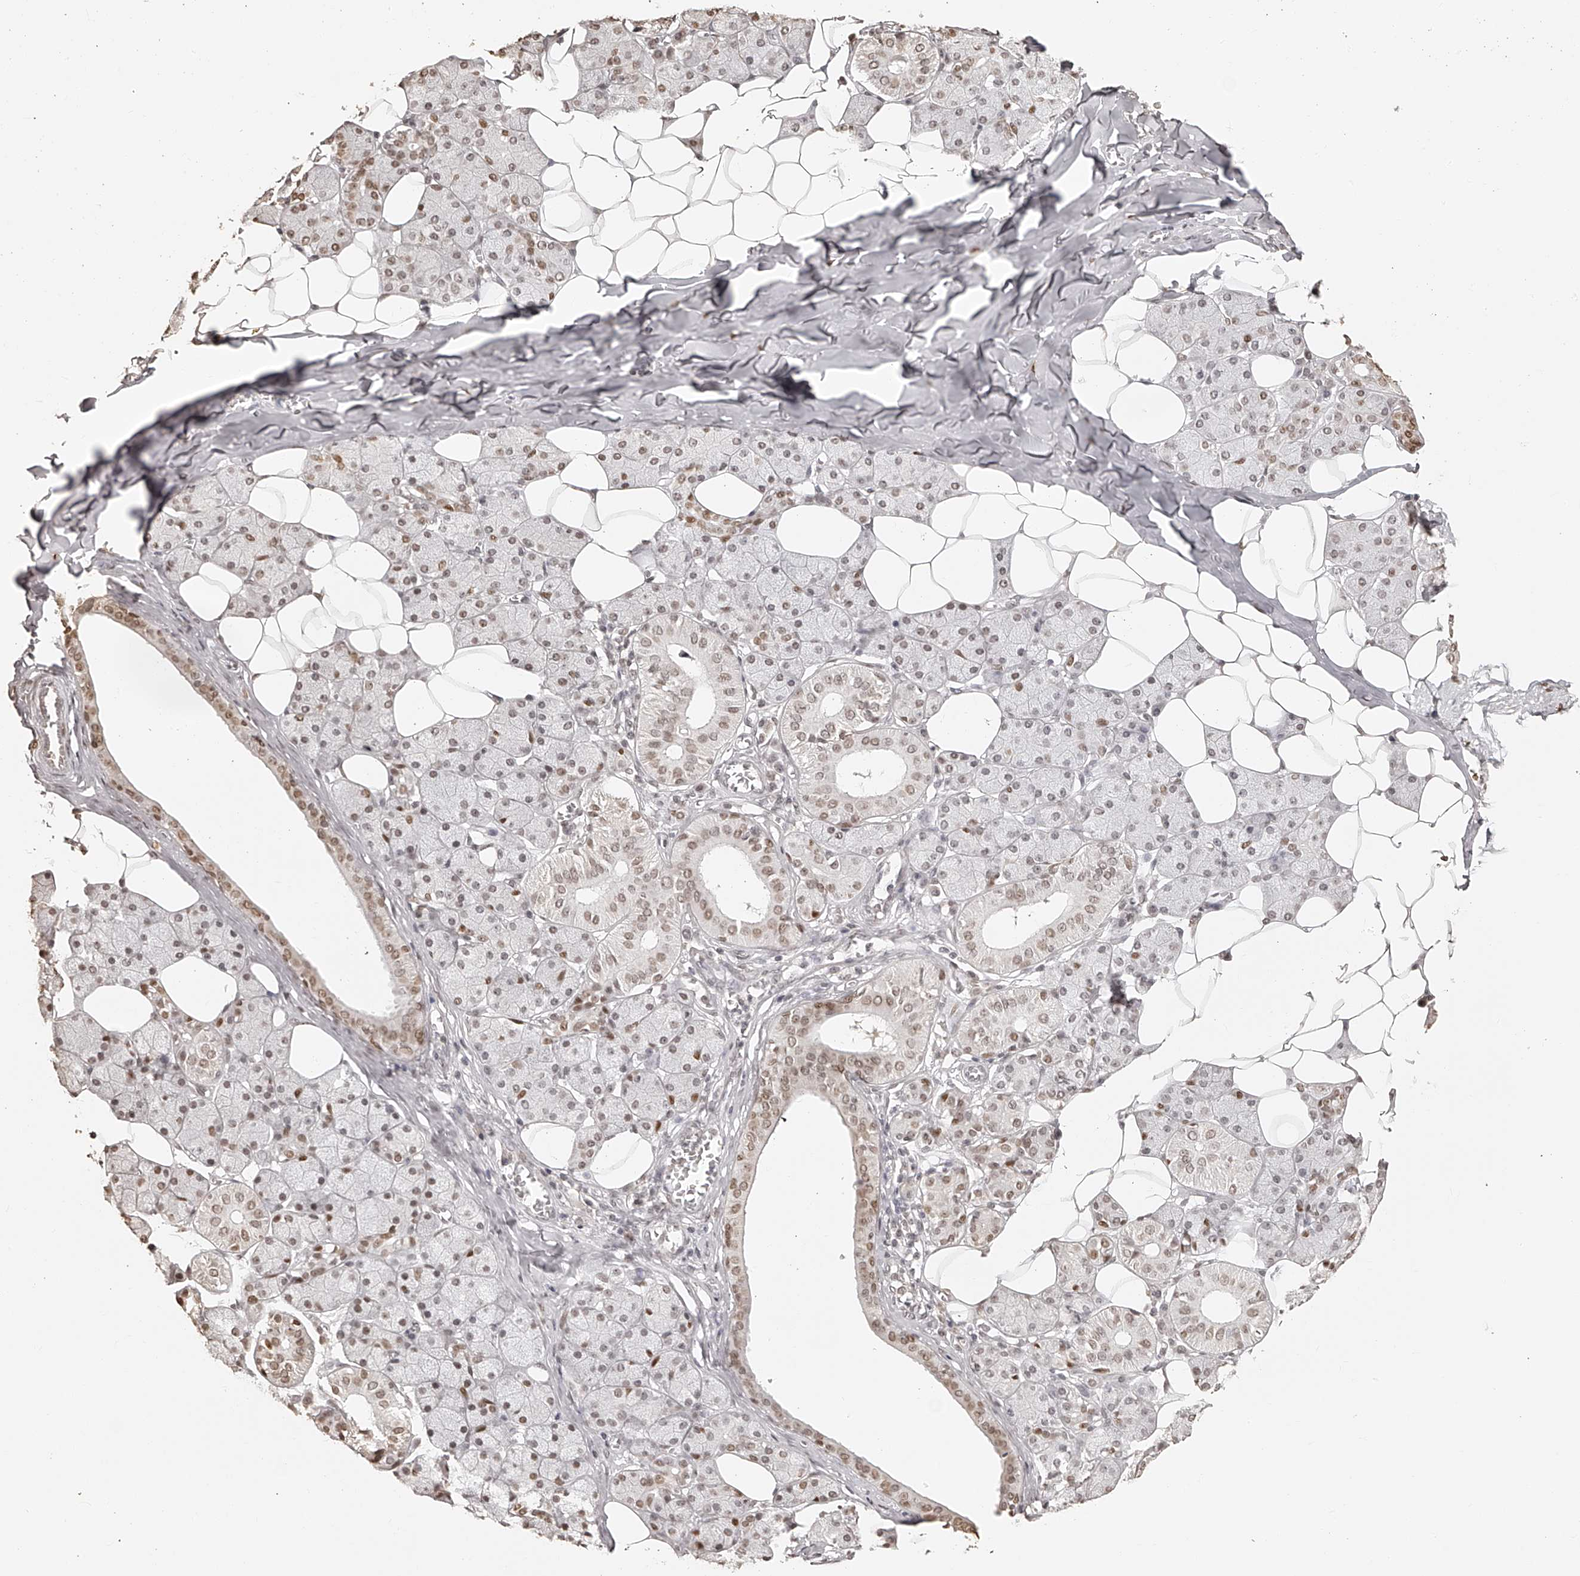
{"staining": {"intensity": "moderate", "quantity": "25%-75%", "location": "nuclear"}, "tissue": "salivary gland", "cell_type": "Glandular cells", "image_type": "normal", "snomed": [{"axis": "morphology", "description": "Normal tissue, NOS"}, {"axis": "topography", "description": "Salivary gland"}], "caption": "Normal salivary gland displays moderate nuclear staining in approximately 25%-75% of glandular cells, visualized by immunohistochemistry.", "gene": "ZNF503", "patient": {"sex": "female", "age": 33}}